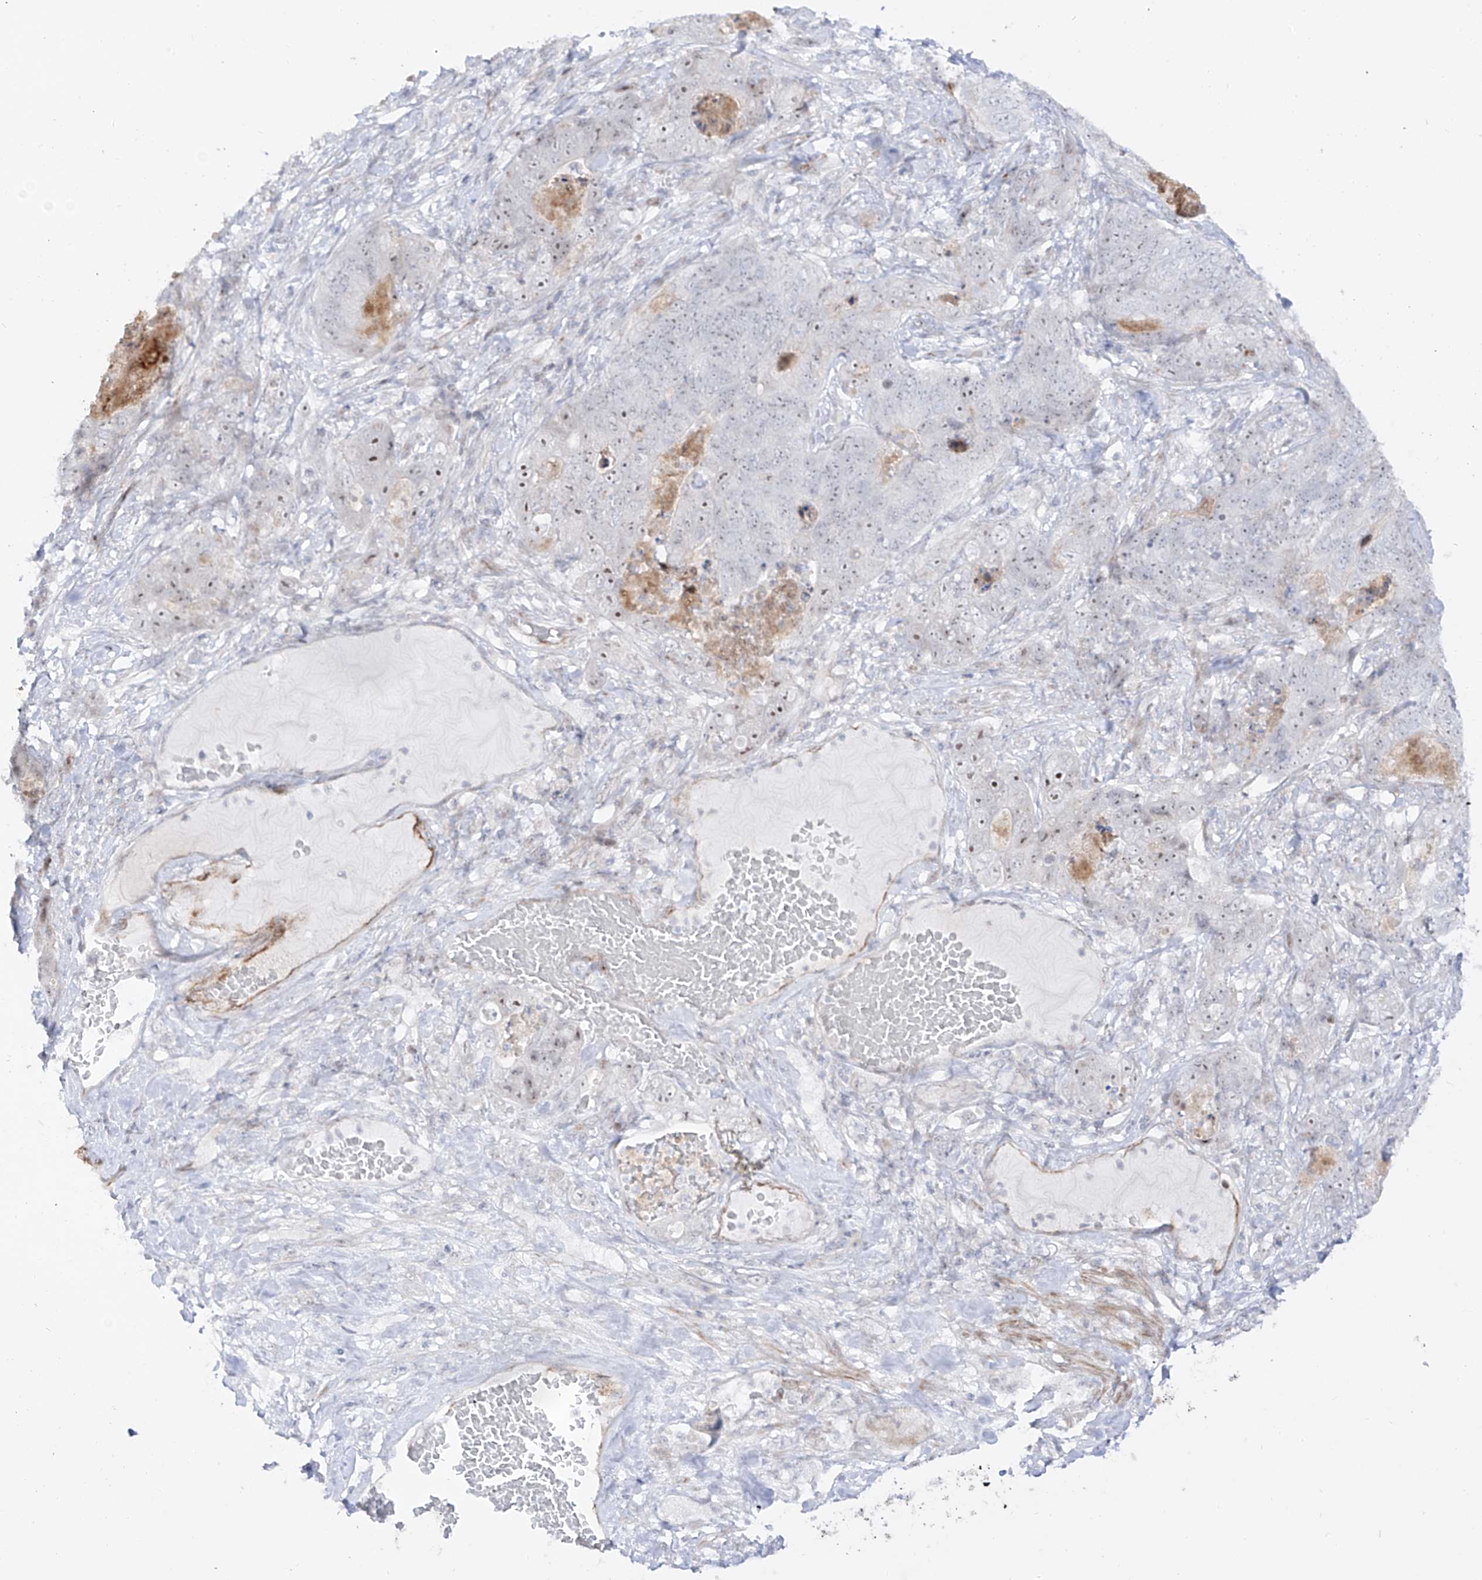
{"staining": {"intensity": "moderate", "quantity": "<25%", "location": "nuclear"}, "tissue": "stomach cancer", "cell_type": "Tumor cells", "image_type": "cancer", "snomed": [{"axis": "morphology", "description": "Normal tissue, NOS"}, {"axis": "morphology", "description": "Adenocarcinoma, NOS"}, {"axis": "topography", "description": "Stomach"}], "caption": "Immunohistochemical staining of human adenocarcinoma (stomach) exhibits moderate nuclear protein expression in about <25% of tumor cells.", "gene": "ZNF180", "patient": {"sex": "female", "age": 89}}